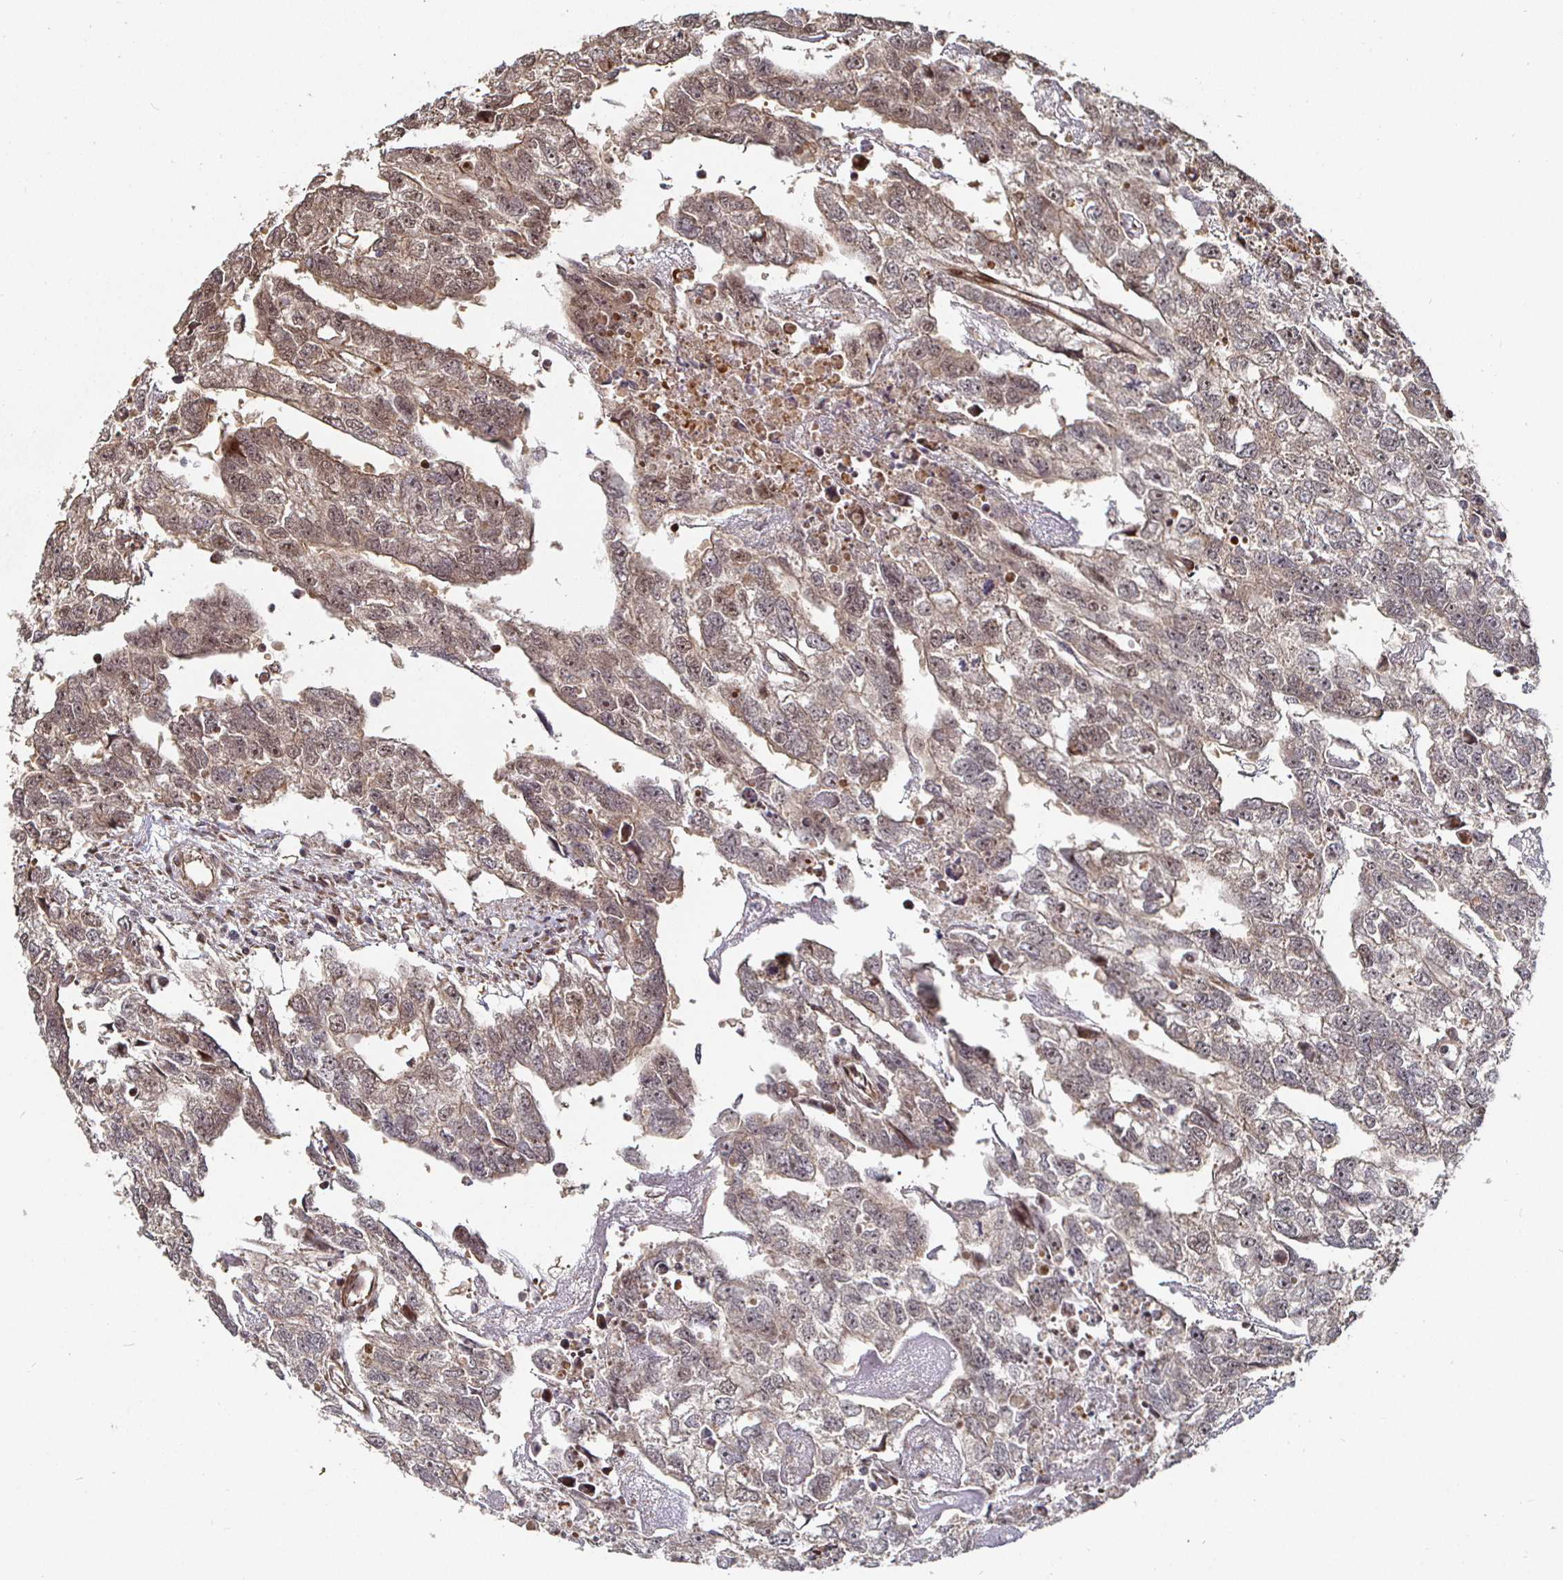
{"staining": {"intensity": "weak", "quantity": "25%-75%", "location": "cytoplasmic/membranous"}, "tissue": "testis cancer", "cell_type": "Tumor cells", "image_type": "cancer", "snomed": [{"axis": "morphology", "description": "Carcinoma, Embryonal, NOS"}, {"axis": "morphology", "description": "Teratoma, malignant, NOS"}, {"axis": "topography", "description": "Testis"}], "caption": "Protein expression analysis of testis embryonal carcinoma displays weak cytoplasmic/membranous staining in about 25%-75% of tumor cells.", "gene": "TBKBP1", "patient": {"sex": "male", "age": 44}}